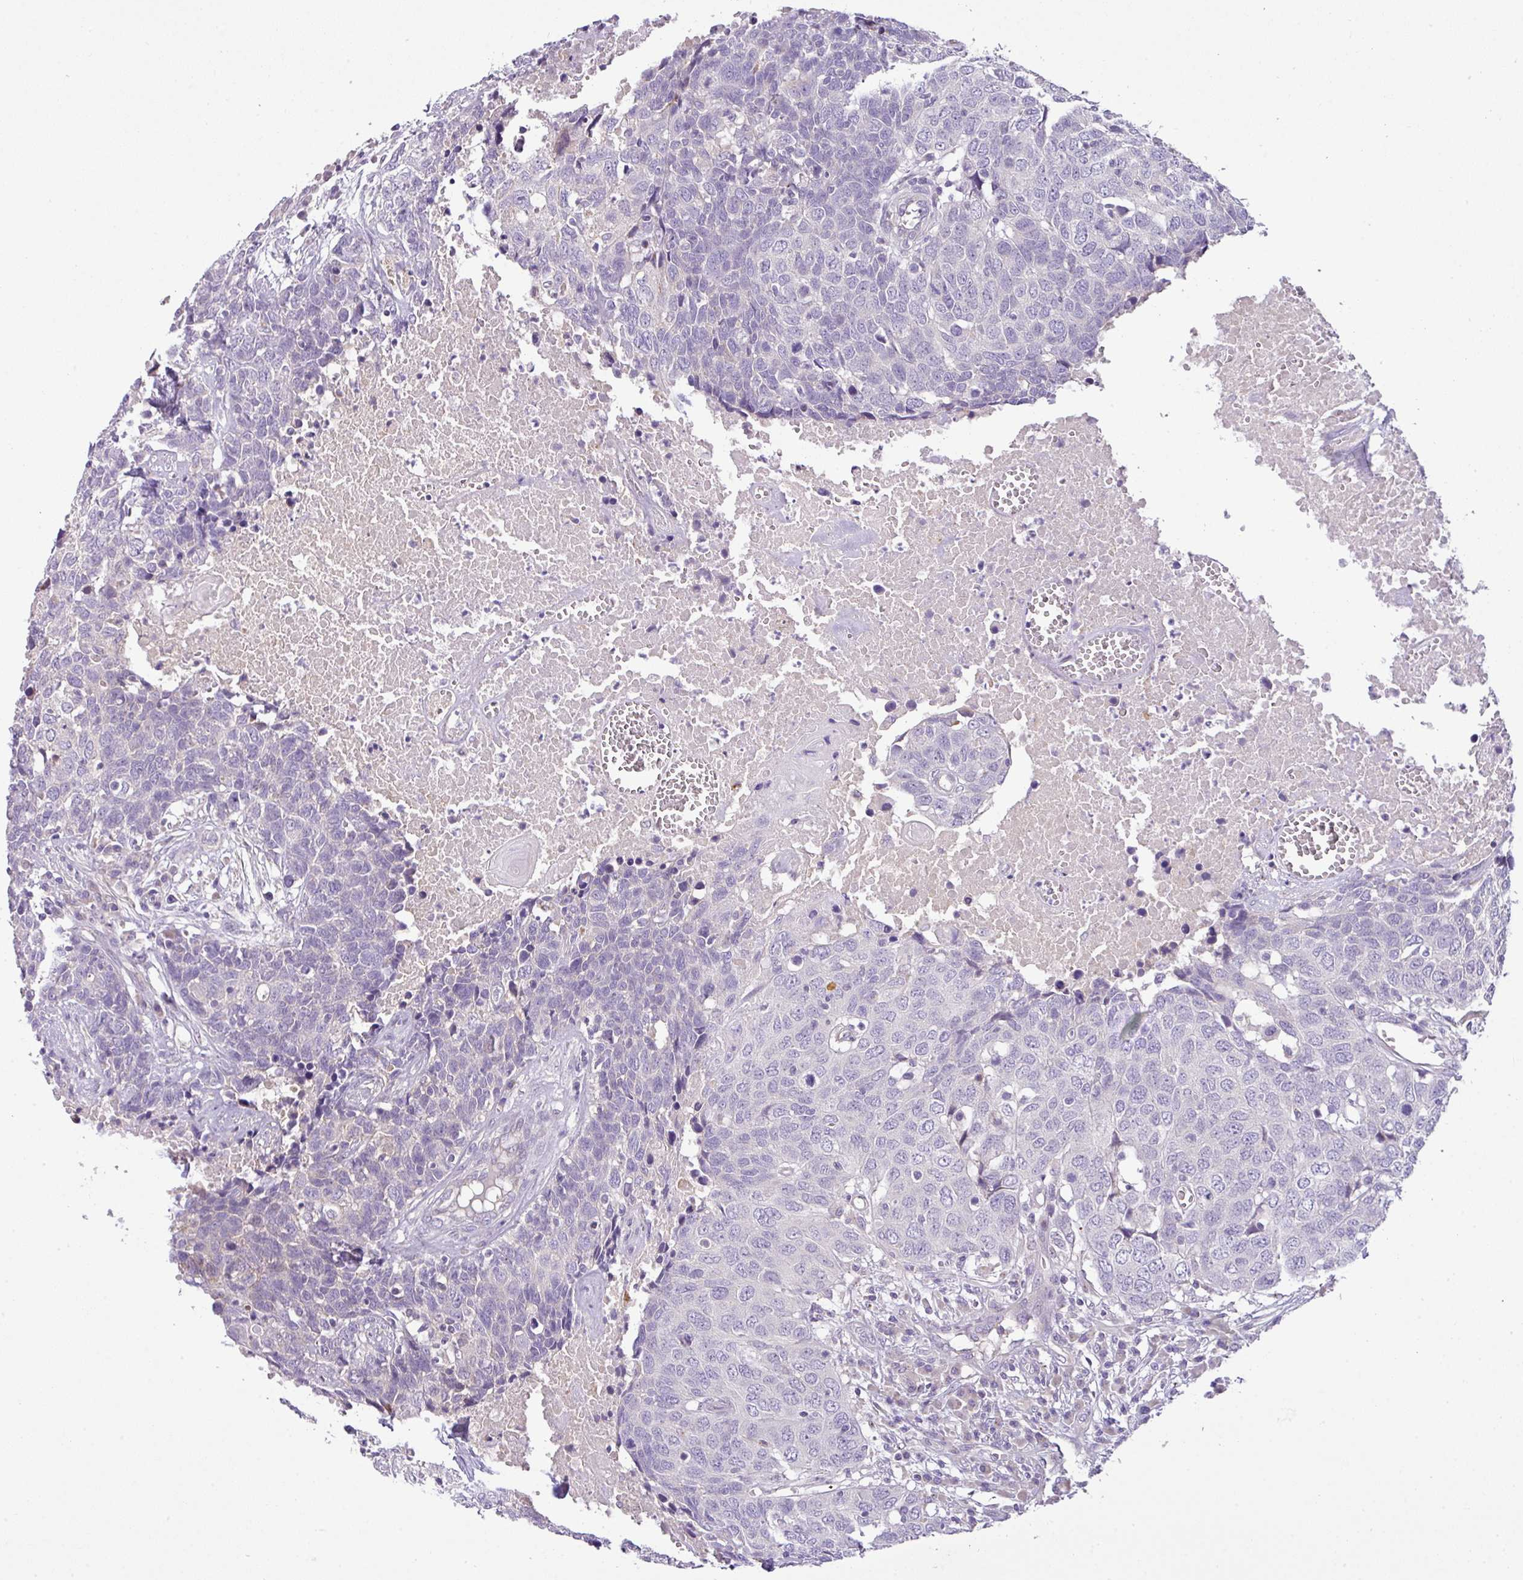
{"staining": {"intensity": "negative", "quantity": "none", "location": "none"}, "tissue": "head and neck cancer", "cell_type": "Tumor cells", "image_type": "cancer", "snomed": [{"axis": "morphology", "description": "Squamous cell carcinoma, NOS"}, {"axis": "topography", "description": "Head-Neck"}], "caption": "Immunohistochemistry micrograph of human squamous cell carcinoma (head and neck) stained for a protein (brown), which shows no expression in tumor cells.", "gene": "PIK3R5", "patient": {"sex": "male", "age": 66}}